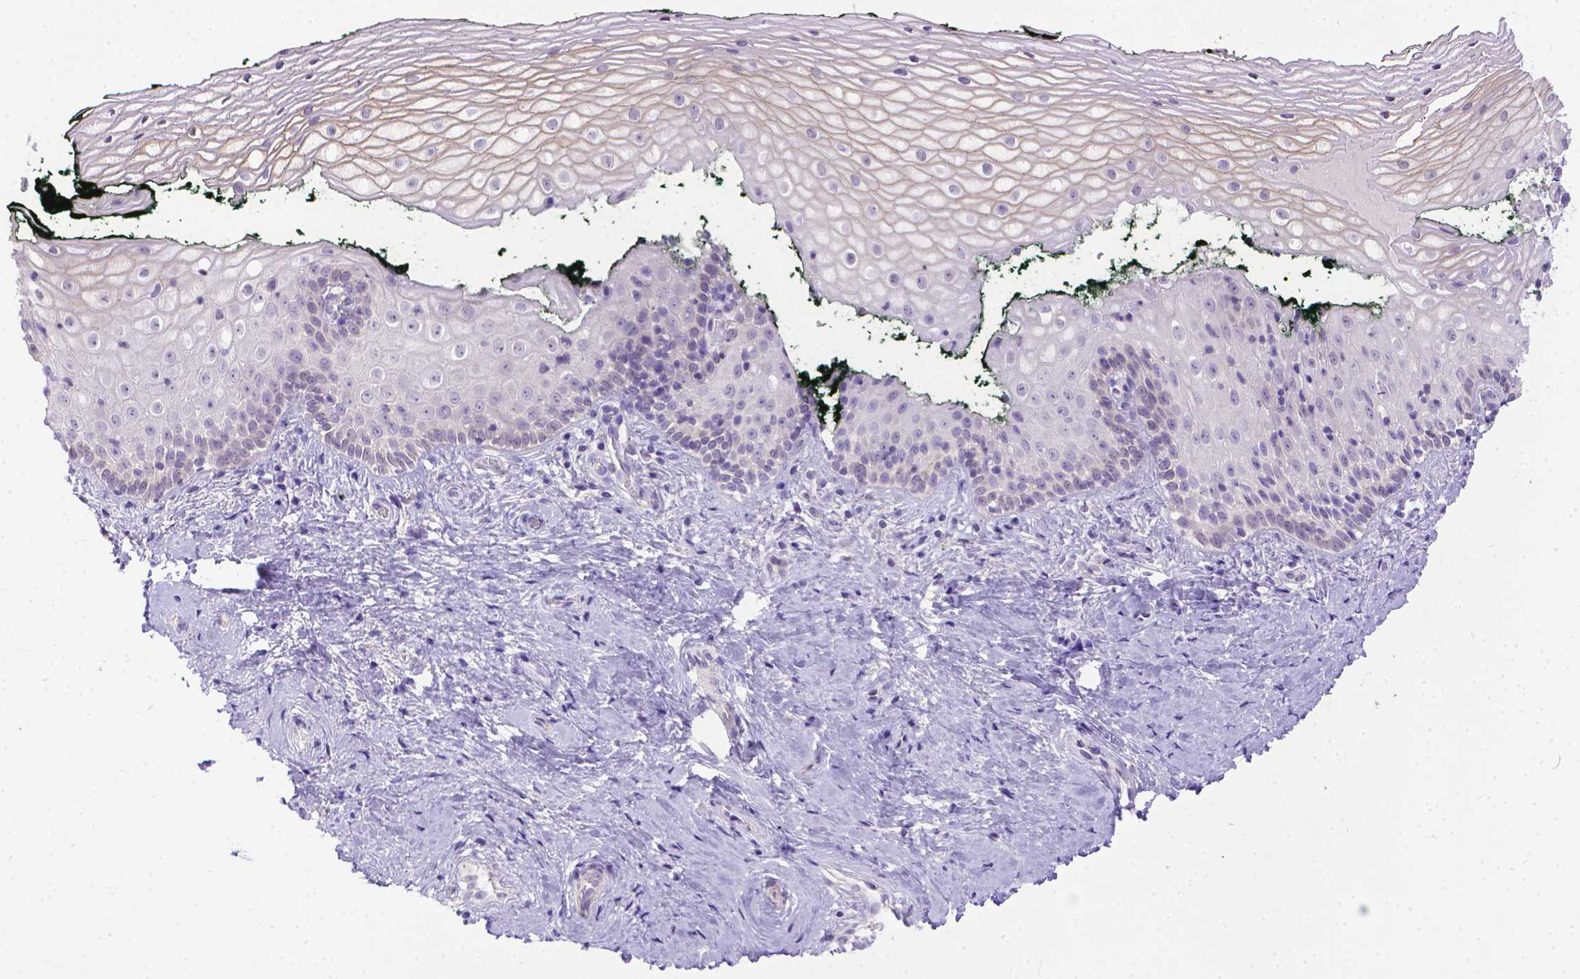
{"staining": {"intensity": "negative", "quantity": "none", "location": "none"}, "tissue": "vagina", "cell_type": "Squamous epithelial cells", "image_type": "normal", "snomed": [{"axis": "morphology", "description": "Normal tissue, NOS"}, {"axis": "topography", "description": "Vagina"}], "caption": "Immunohistochemistry photomicrograph of normal vagina stained for a protein (brown), which displays no positivity in squamous epithelial cells. (Brightfield microscopy of DAB (3,3'-diaminobenzidine) IHC at high magnification).", "gene": "TTLL6", "patient": {"sex": "female", "age": 47}}